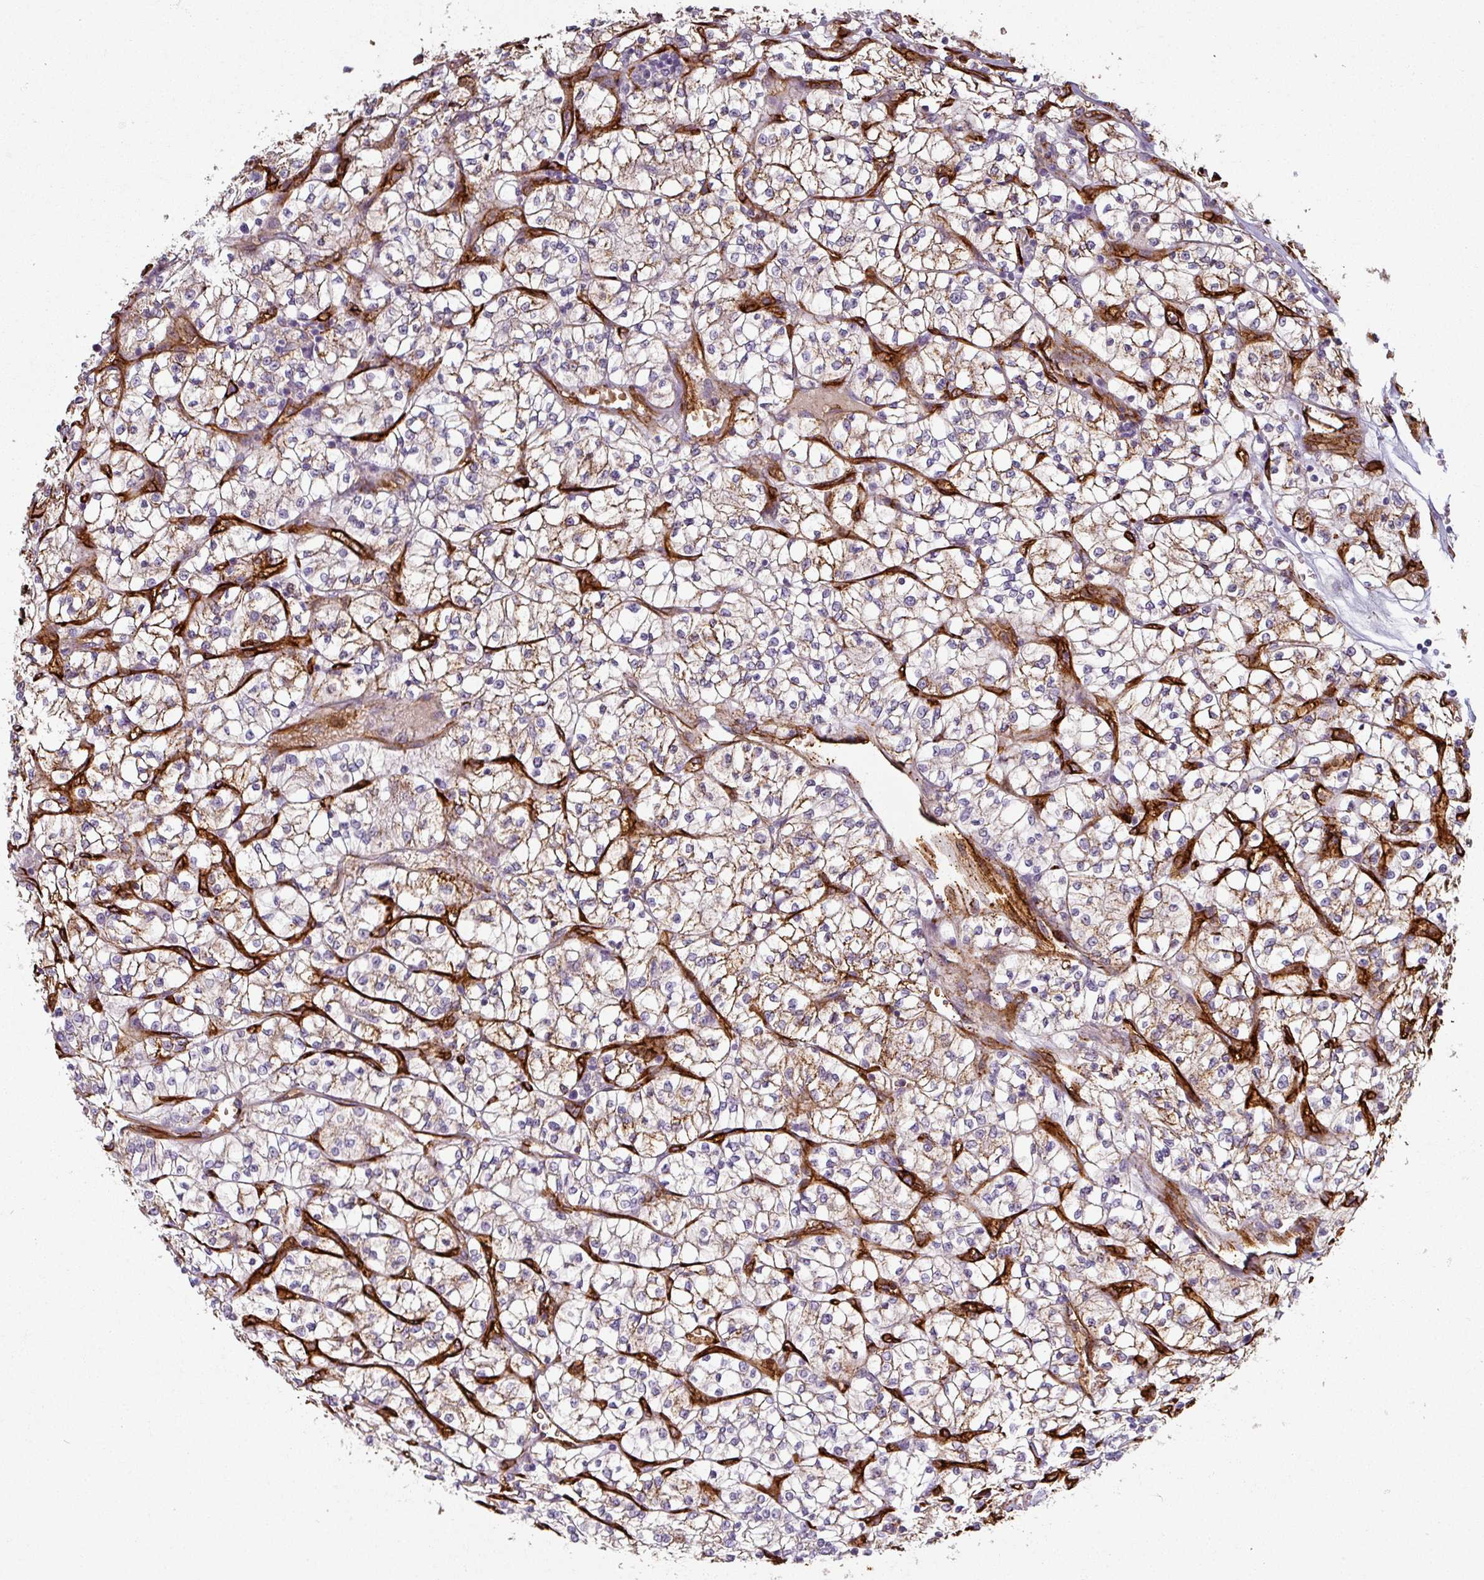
{"staining": {"intensity": "moderate", "quantity": "25%-75%", "location": "cytoplasmic/membranous"}, "tissue": "renal cancer", "cell_type": "Tumor cells", "image_type": "cancer", "snomed": [{"axis": "morphology", "description": "Adenocarcinoma, NOS"}, {"axis": "topography", "description": "Kidney"}], "caption": "Immunohistochemistry (IHC) of human adenocarcinoma (renal) shows medium levels of moderate cytoplasmic/membranous expression in approximately 25%-75% of tumor cells. (DAB IHC with brightfield microscopy, high magnification).", "gene": "PRODH2", "patient": {"sex": "female", "age": 64}}